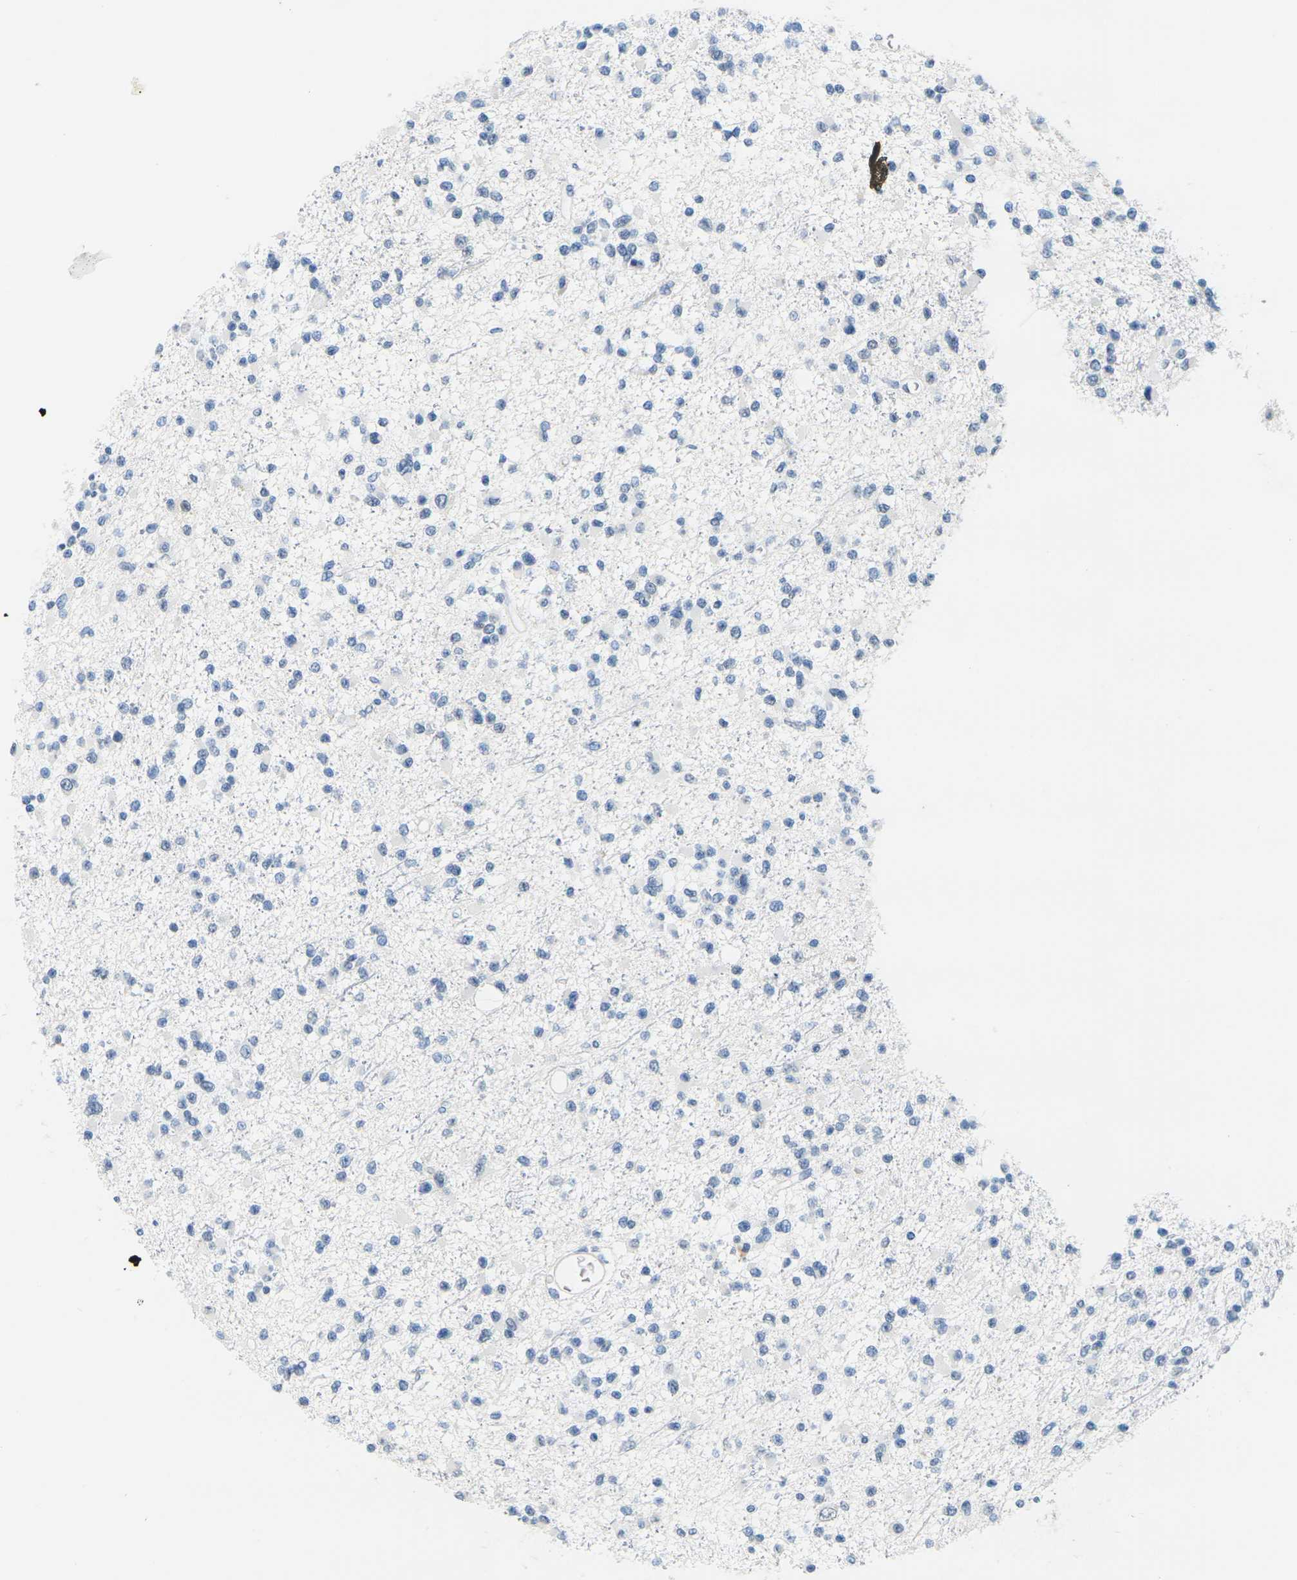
{"staining": {"intensity": "negative", "quantity": "none", "location": "none"}, "tissue": "glioma", "cell_type": "Tumor cells", "image_type": "cancer", "snomed": [{"axis": "morphology", "description": "Glioma, malignant, Low grade"}, {"axis": "topography", "description": "Brain"}], "caption": "Immunohistochemical staining of human malignant low-grade glioma demonstrates no significant expression in tumor cells.", "gene": "CTAG1A", "patient": {"sex": "female", "age": 22}}